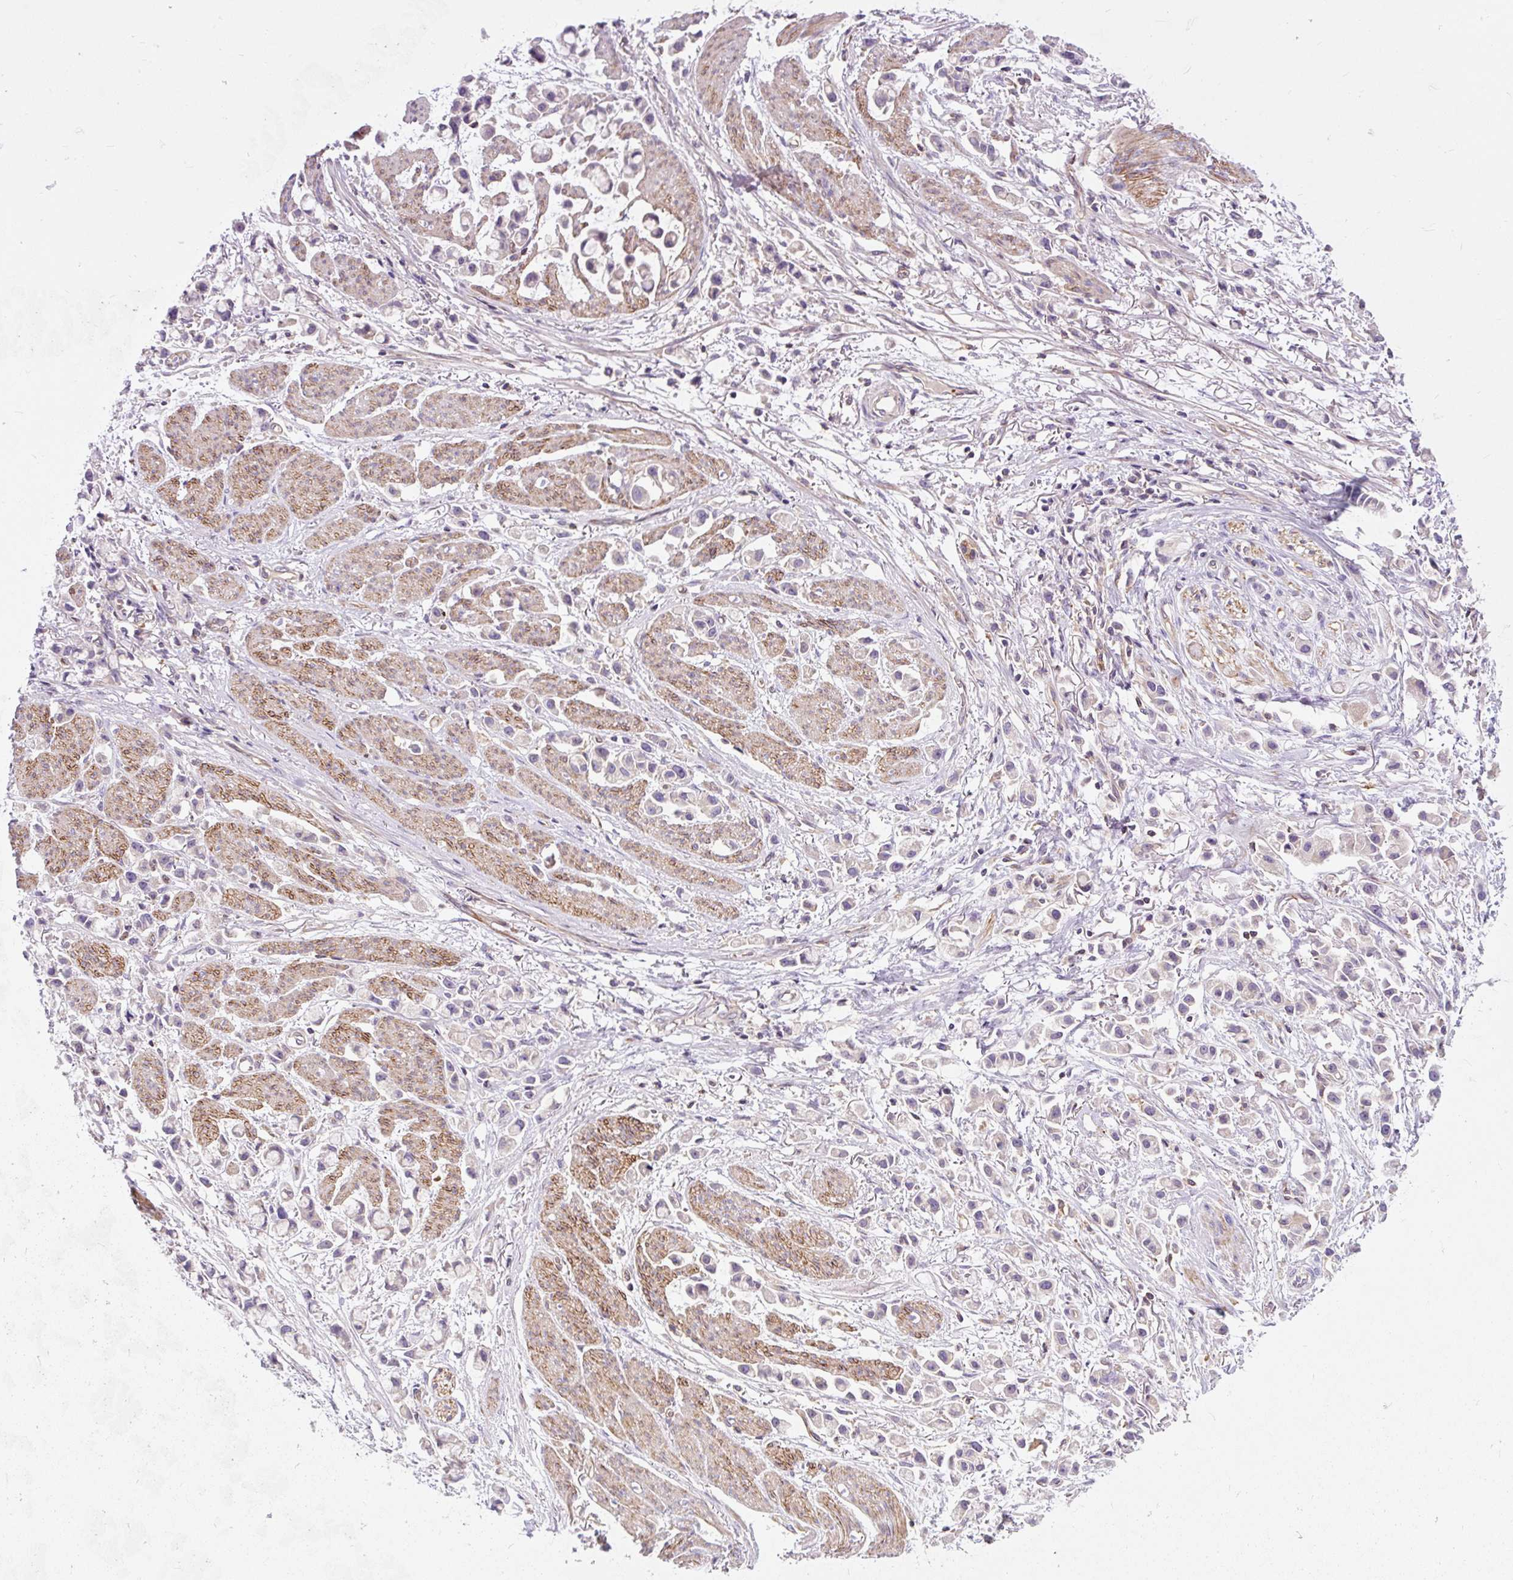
{"staining": {"intensity": "negative", "quantity": "none", "location": "none"}, "tissue": "stomach cancer", "cell_type": "Tumor cells", "image_type": "cancer", "snomed": [{"axis": "morphology", "description": "Adenocarcinoma, NOS"}, {"axis": "topography", "description": "Stomach"}], "caption": "An IHC photomicrograph of stomach adenocarcinoma is shown. There is no staining in tumor cells of stomach adenocarcinoma. Nuclei are stained in blue.", "gene": "PCDHGB3", "patient": {"sex": "female", "age": 81}}